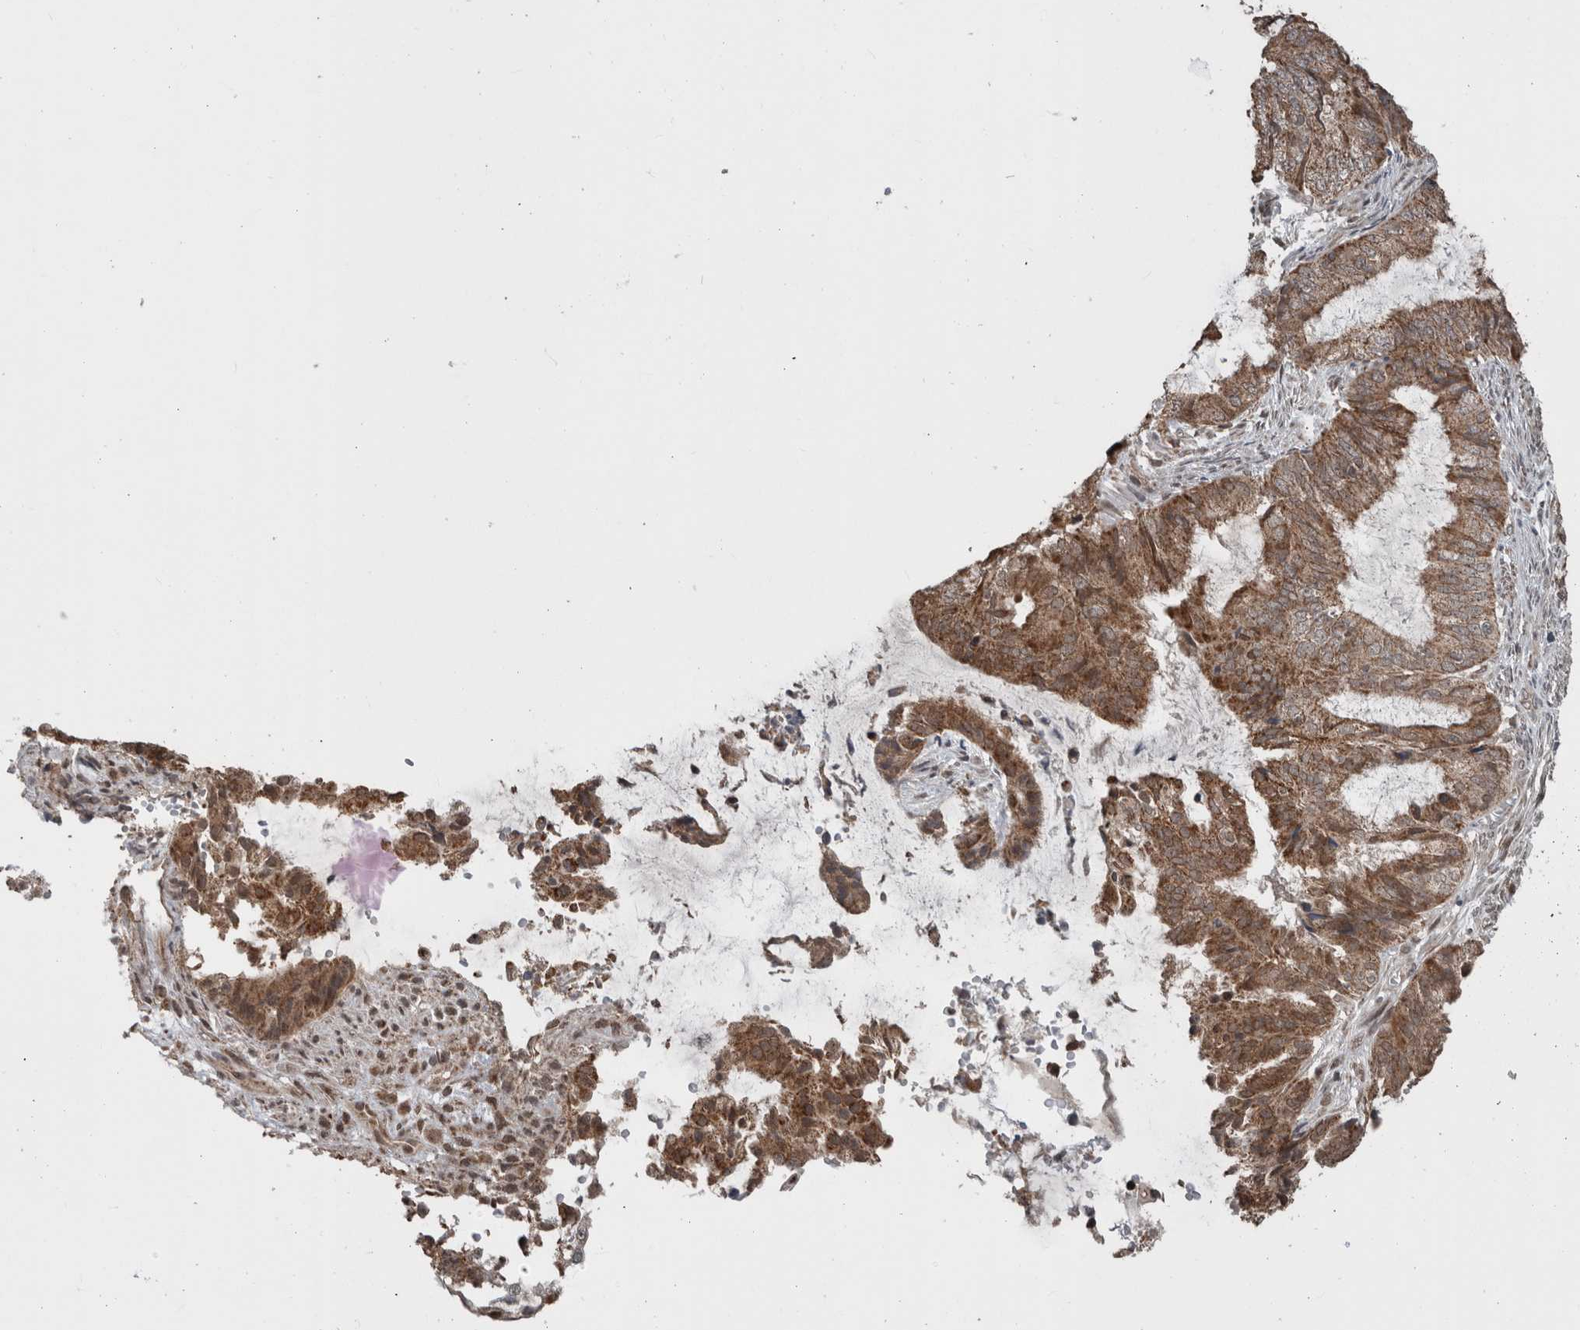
{"staining": {"intensity": "moderate", "quantity": ">75%", "location": "cytoplasmic/membranous"}, "tissue": "endometrial cancer", "cell_type": "Tumor cells", "image_type": "cancer", "snomed": [{"axis": "morphology", "description": "Adenocarcinoma, NOS"}, {"axis": "topography", "description": "Endometrium"}], "caption": "Immunohistochemistry (IHC) micrograph of human adenocarcinoma (endometrial) stained for a protein (brown), which displays medium levels of moderate cytoplasmic/membranous expression in about >75% of tumor cells.", "gene": "ENY2", "patient": {"sex": "female", "age": 49}}